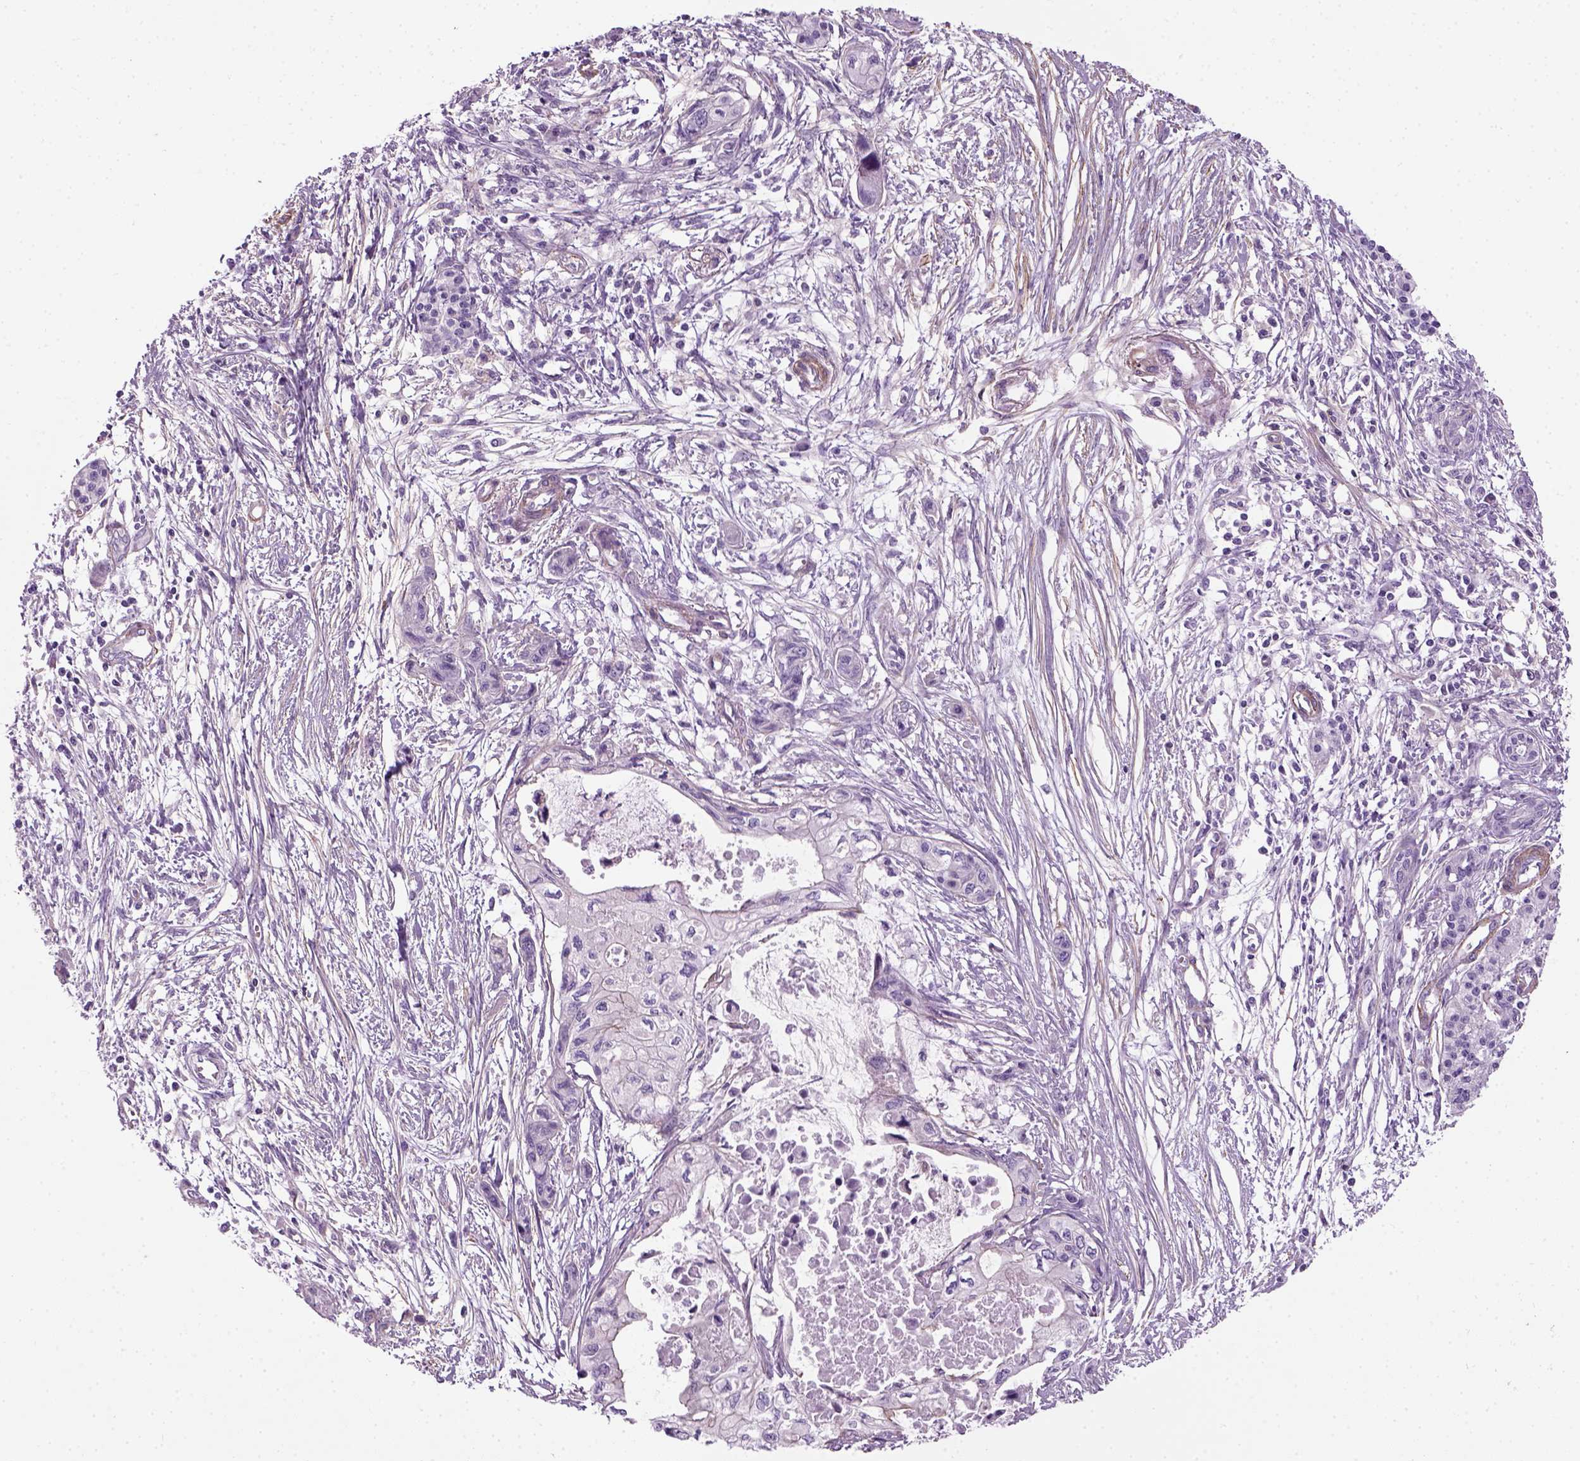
{"staining": {"intensity": "negative", "quantity": "none", "location": "none"}, "tissue": "pancreatic cancer", "cell_type": "Tumor cells", "image_type": "cancer", "snomed": [{"axis": "morphology", "description": "Adenocarcinoma, NOS"}, {"axis": "topography", "description": "Pancreas"}], "caption": "Immunohistochemistry (IHC) of pancreatic adenocarcinoma reveals no expression in tumor cells.", "gene": "FAM161A", "patient": {"sex": "female", "age": 76}}